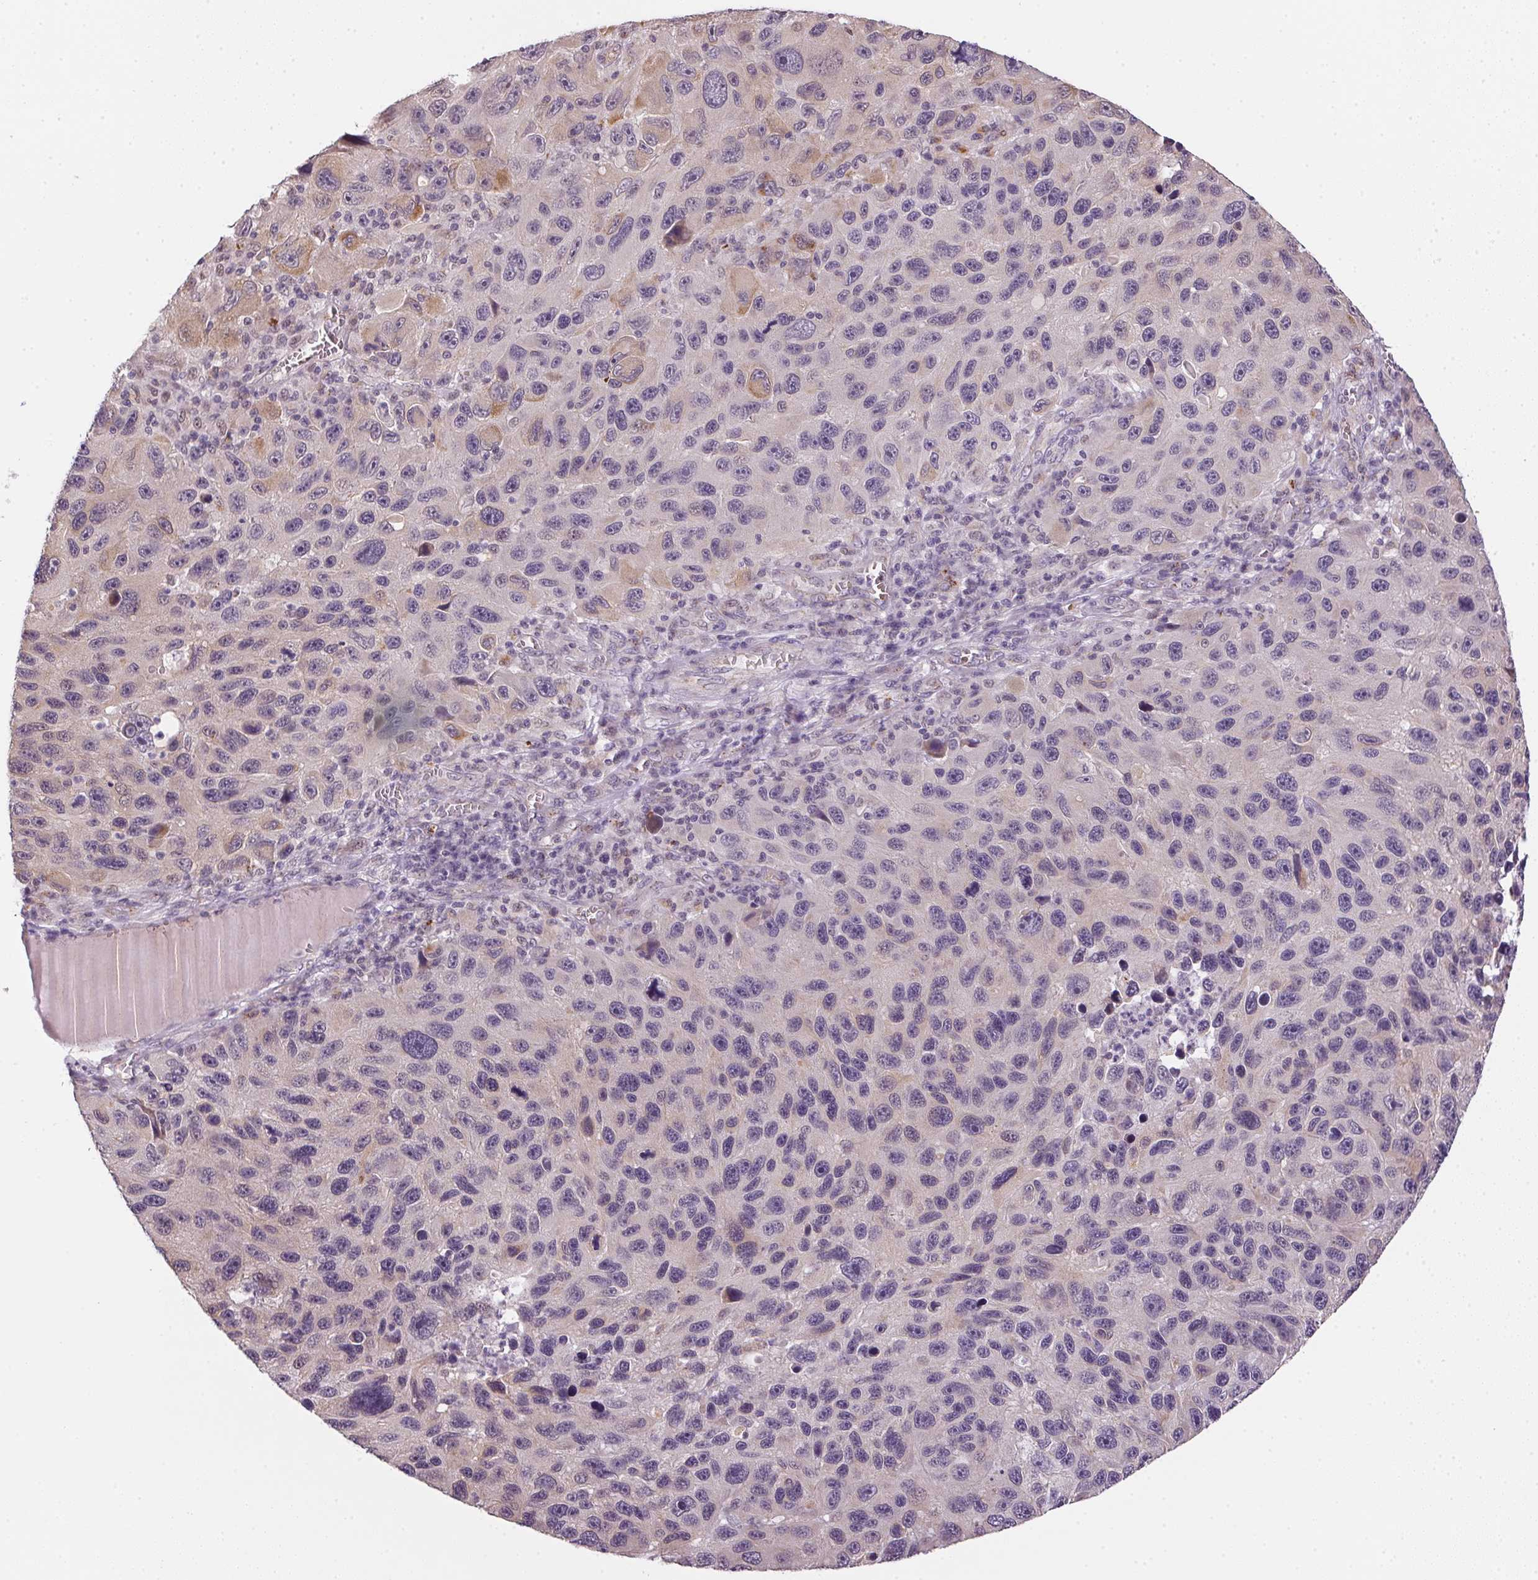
{"staining": {"intensity": "negative", "quantity": "none", "location": "none"}, "tissue": "melanoma", "cell_type": "Tumor cells", "image_type": "cancer", "snomed": [{"axis": "morphology", "description": "Malignant melanoma, NOS"}, {"axis": "topography", "description": "Skin"}], "caption": "A photomicrograph of human melanoma is negative for staining in tumor cells.", "gene": "METTL13", "patient": {"sex": "male", "age": 53}}